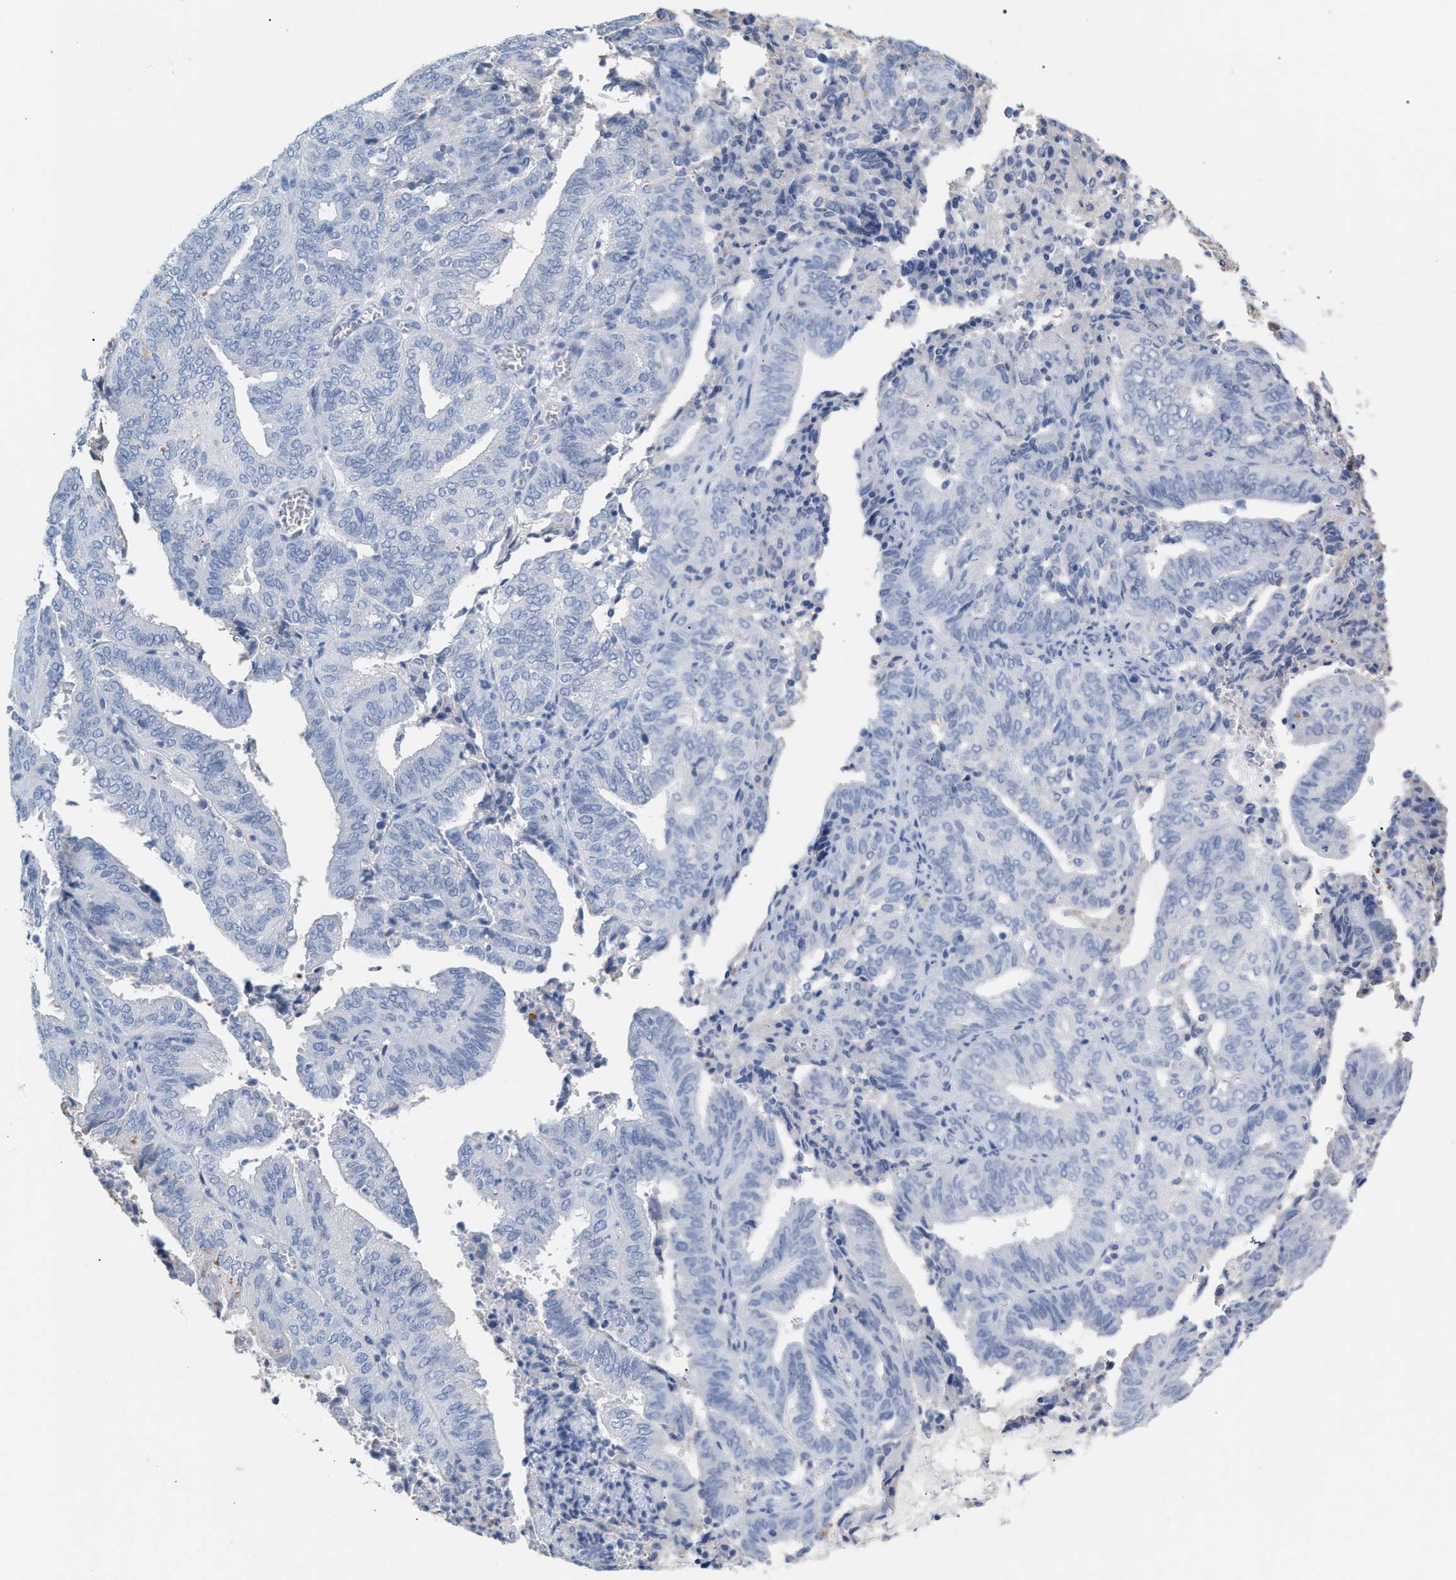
{"staining": {"intensity": "negative", "quantity": "none", "location": "none"}, "tissue": "endometrial cancer", "cell_type": "Tumor cells", "image_type": "cancer", "snomed": [{"axis": "morphology", "description": "Adenocarcinoma, NOS"}, {"axis": "topography", "description": "Uterus"}], "caption": "Tumor cells show no significant protein positivity in adenocarcinoma (endometrial). The staining was performed using DAB (3,3'-diaminobenzidine) to visualize the protein expression in brown, while the nuclei were stained in blue with hematoxylin (Magnification: 20x).", "gene": "APOH", "patient": {"sex": "female", "age": 60}}